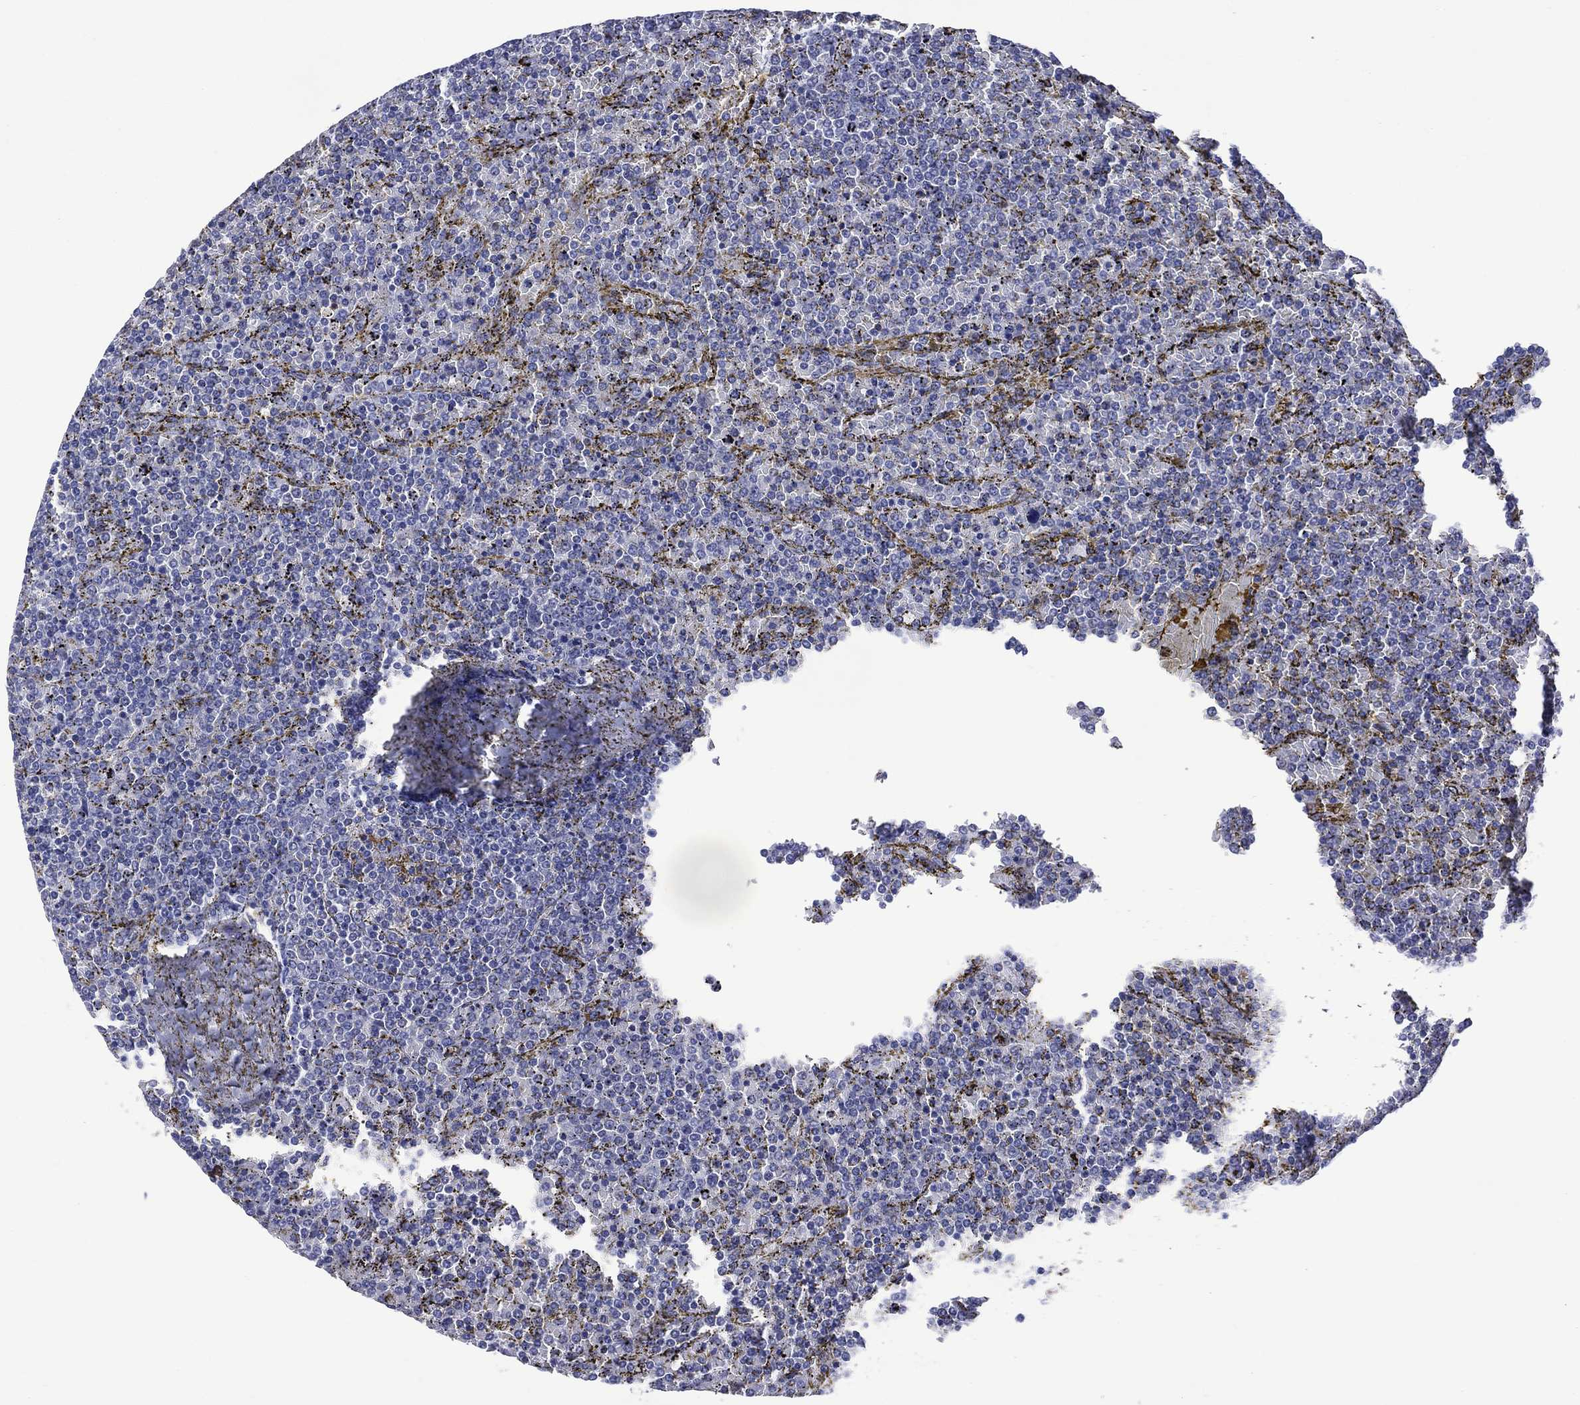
{"staining": {"intensity": "negative", "quantity": "none", "location": "none"}, "tissue": "lymphoma", "cell_type": "Tumor cells", "image_type": "cancer", "snomed": [{"axis": "morphology", "description": "Malignant lymphoma, non-Hodgkin's type, Low grade"}, {"axis": "topography", "description": "Spleen"}], "caption": "High power microscopy image of an immunohistochemistry (IHC) image of low-grade malignant lymphoma, non-Hodgkin's type, revealing no significant expression in tumor cells.", "gene": "ASB10", "patient": {"sex": "female", "age": 77}}